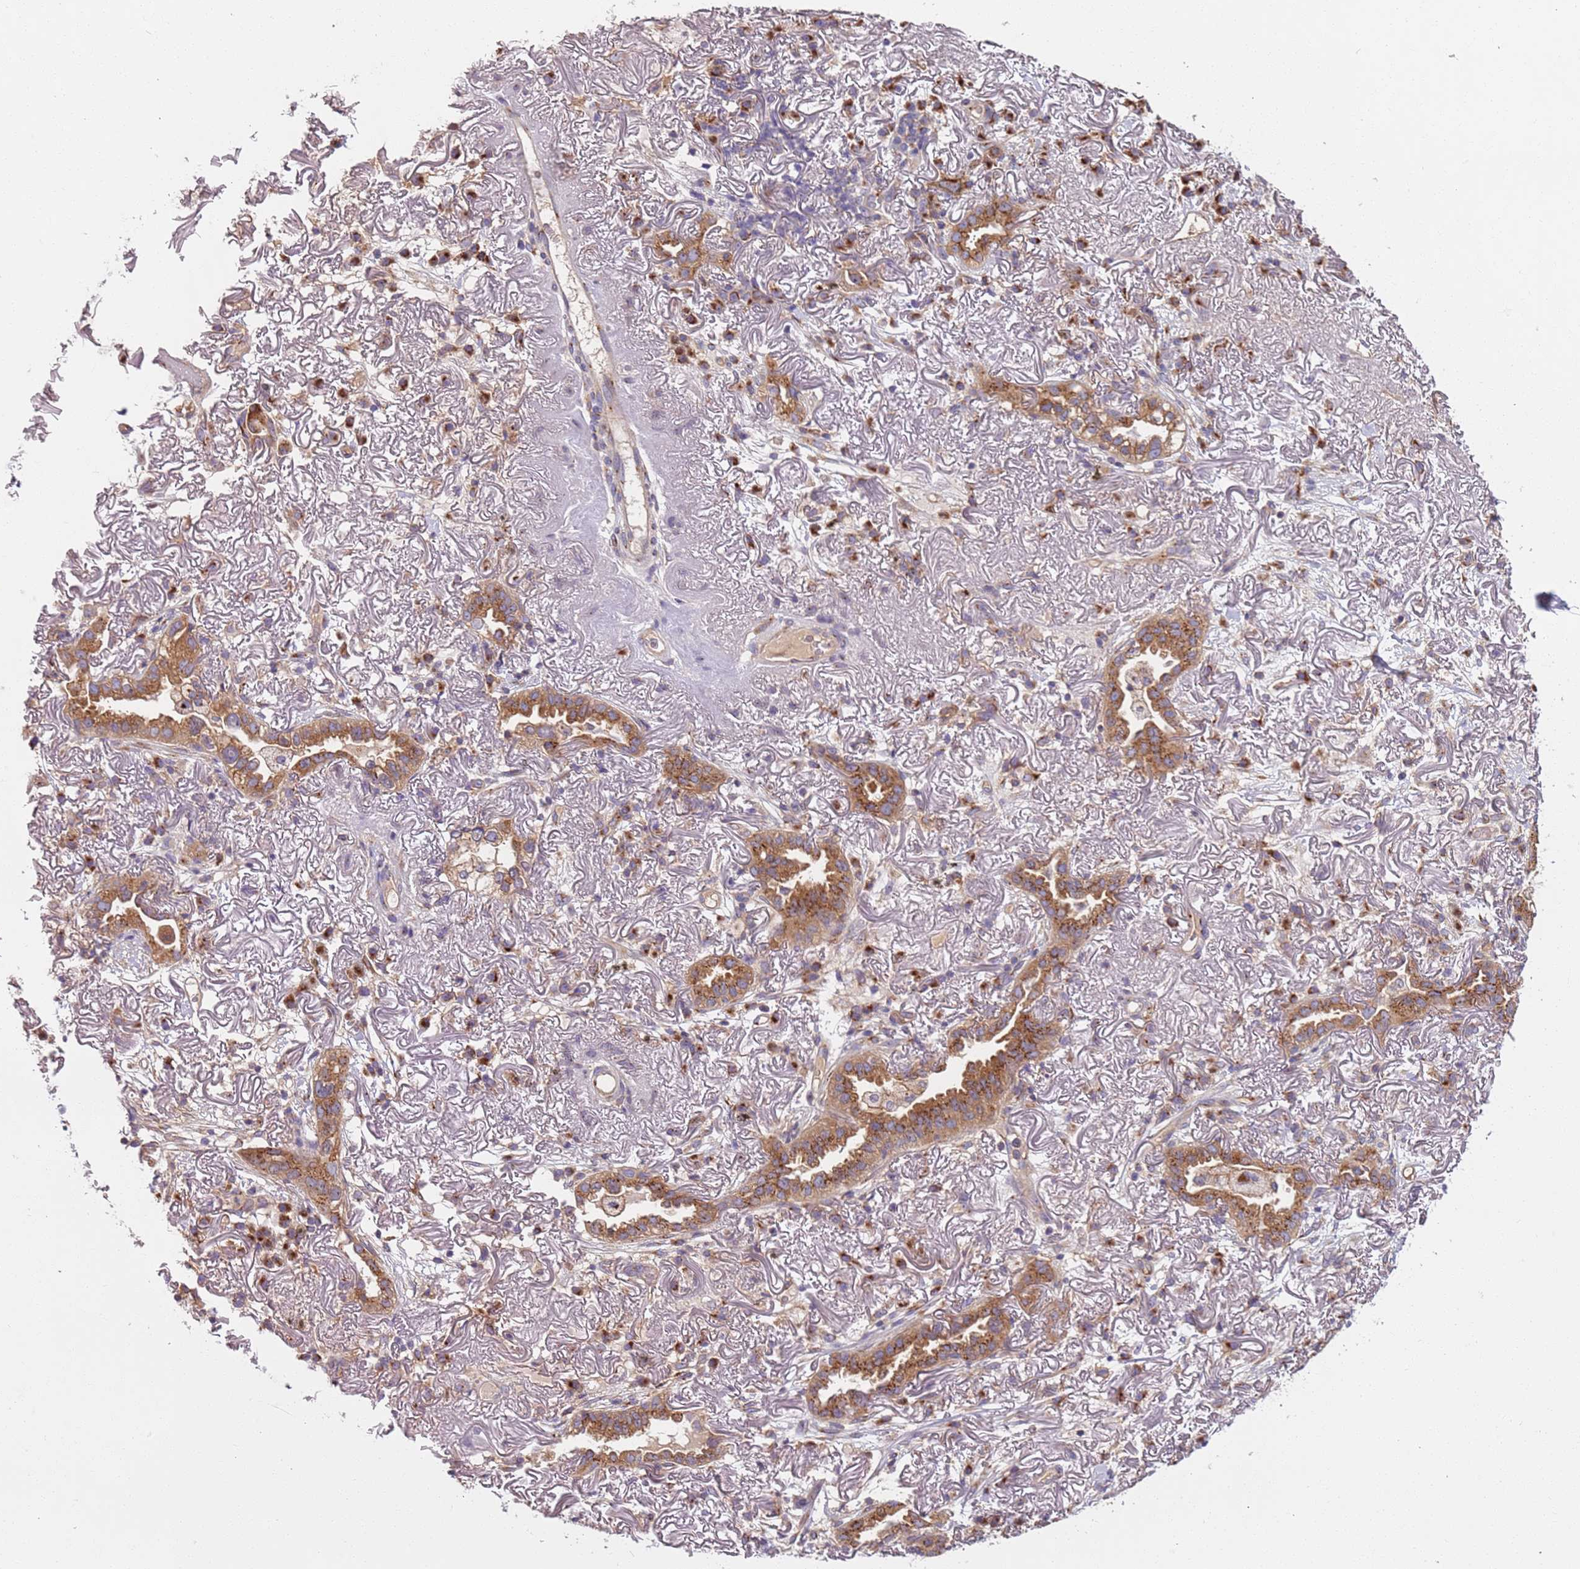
{"staining": {"intensity": "moderate", "quantity": ">75%", "location": "cytoplasmic/membranous"}, "tissue": "lung cancer", "cell_type": "Tumor cells", "image_type": "cancer", "snomed": [{"axis": "morphology", "description": "Adenocarcinoma, NOS"}, {"axis": "topography", "description": "Lung"}], "caption": "A medium amount of moderate cytoplasmic/membranous positivity is present in about >75% of tumor cells in lung cancer tissue.", "gene": "AKTIP", "patient": {"sex": "female", "age": 69}}